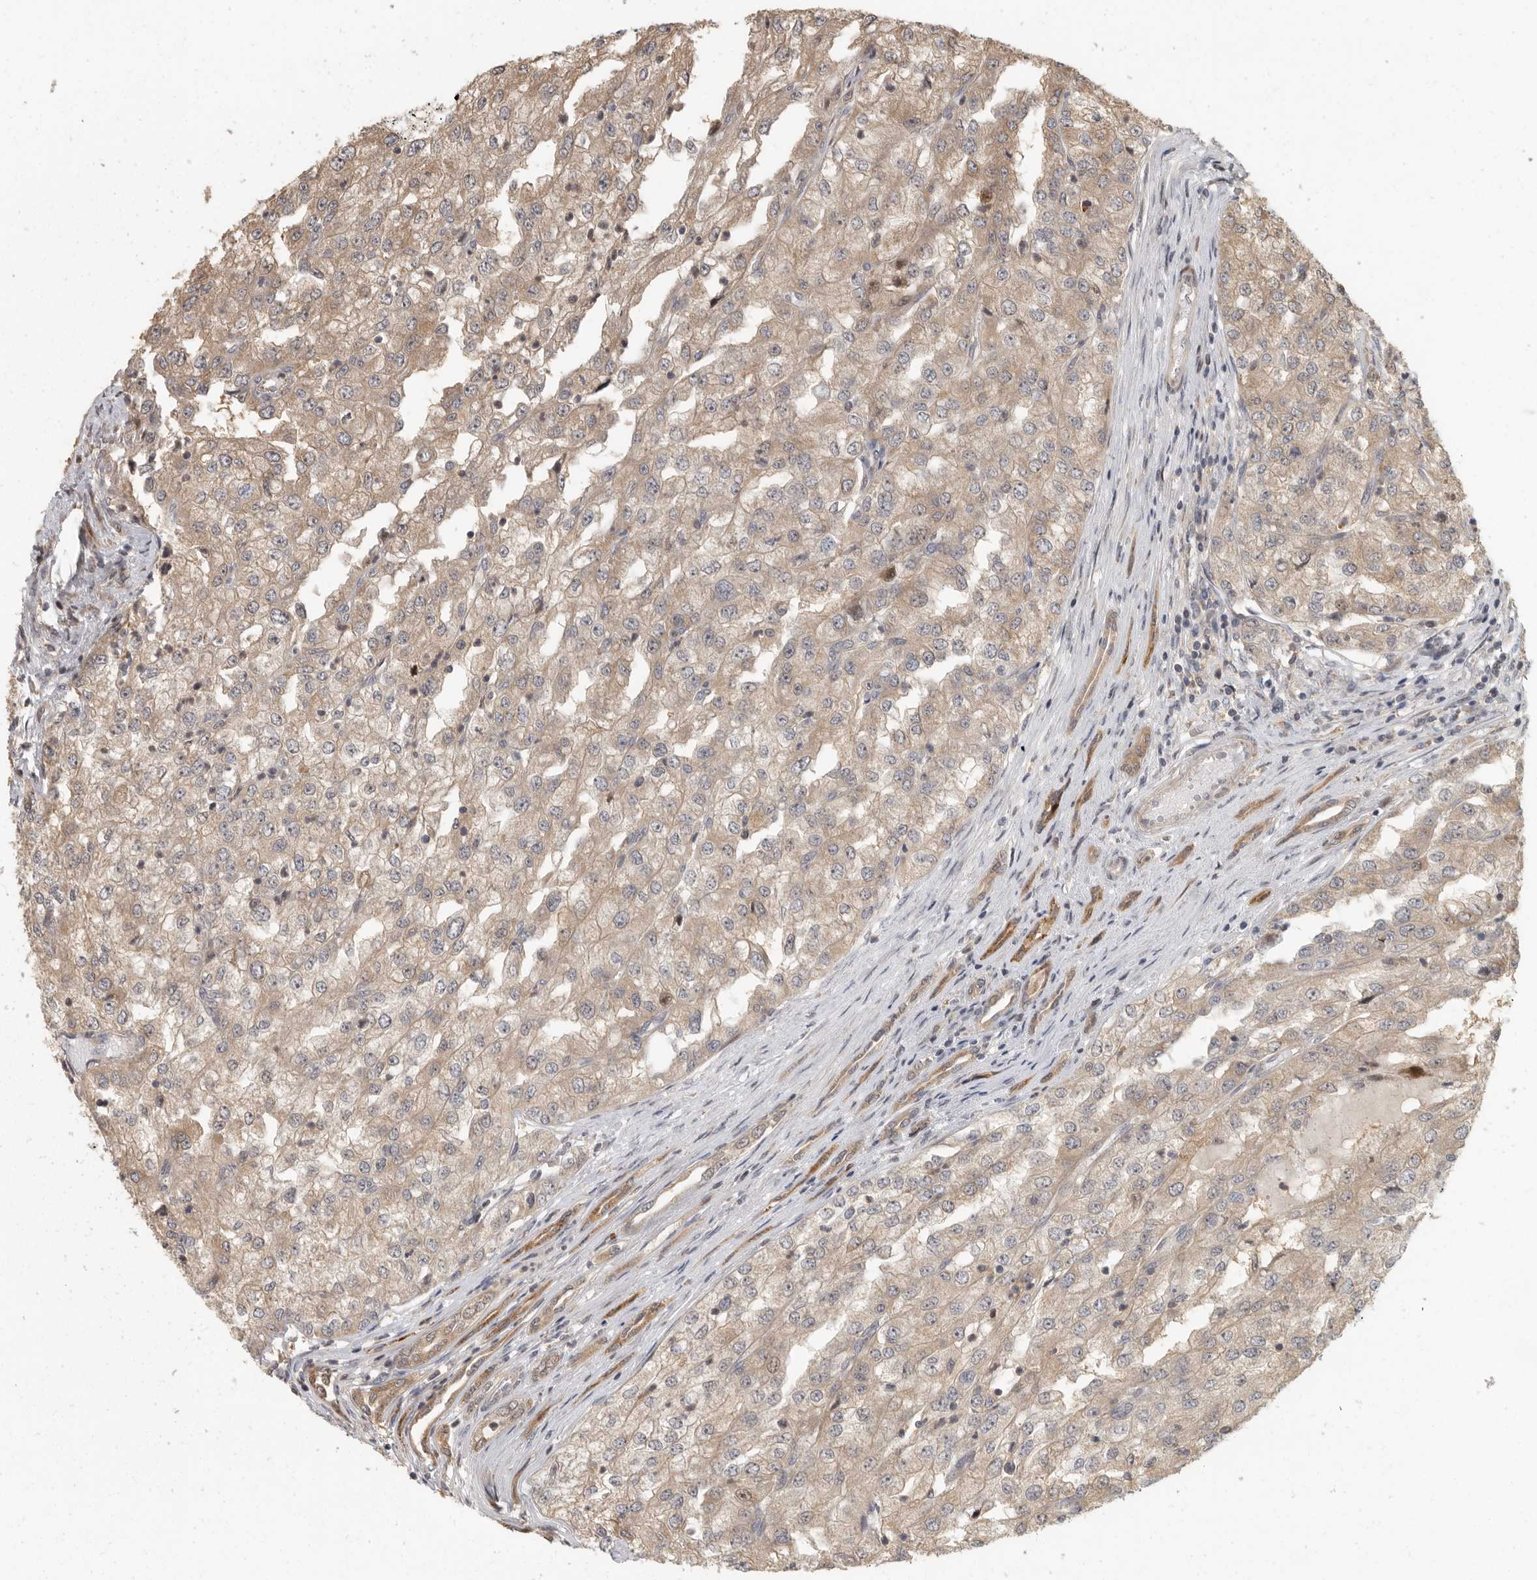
{"staining": {"intensity": "weak", "quantity": ">75%", "location": "cytoplasmic/membranous"}, "tissue": "renal cancer", "cell_type": "Tumor cells", "image_type": "cancer", "snomed": [{"axis": "morphology", "description": "Adenocarcinoma, NOS"}, {"axis": "topography", "description": "Kidney"}], "caption": "Weak cytoplasmic/membranous staining for a protein is present in approximately >75% of tumor cells of renal adenocarcinoma using IHC.", "gene": "SWT1", "patient": {"sex": "female", "age": 54}}